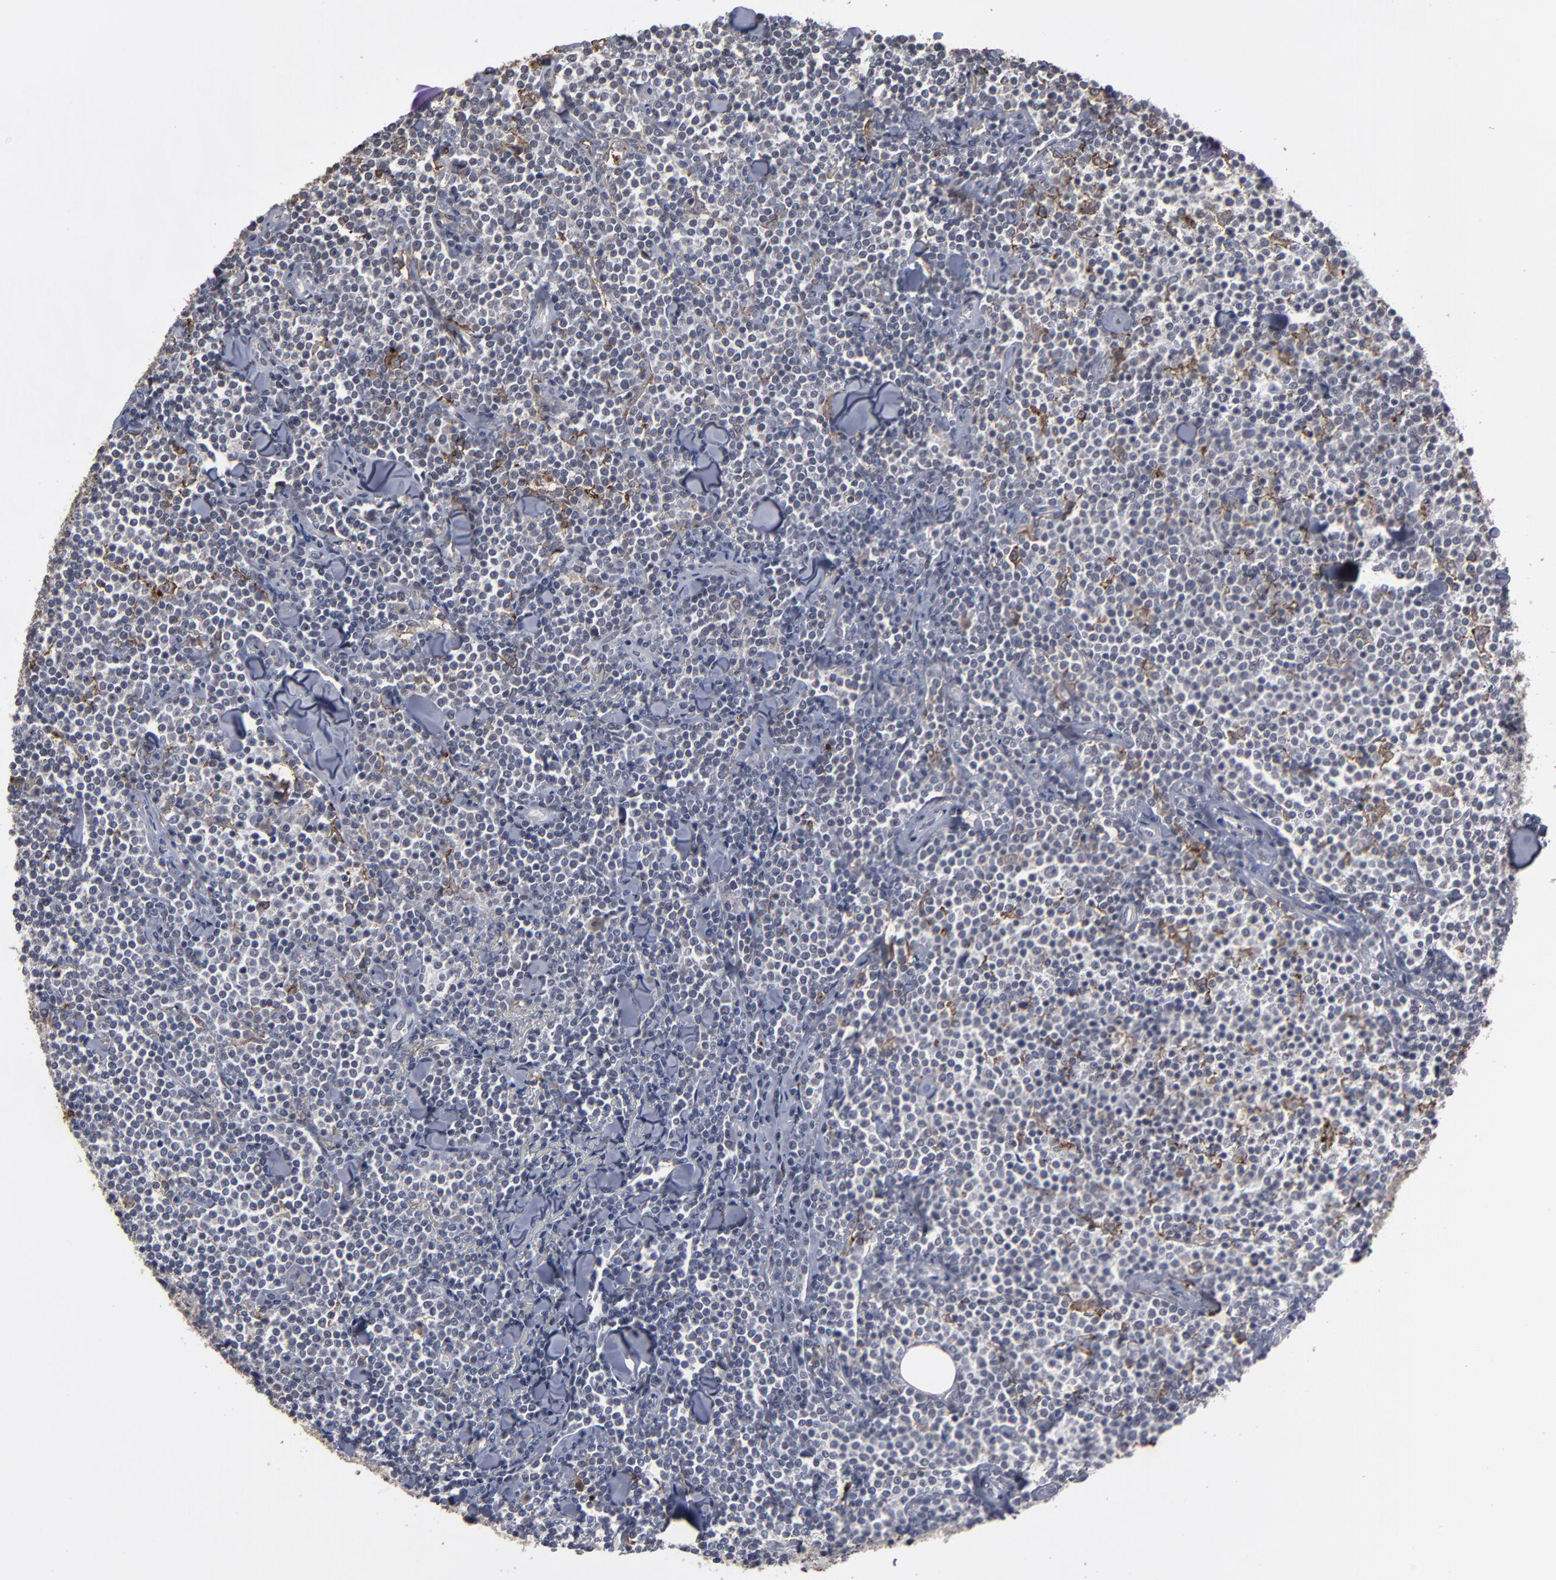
{"staining": {"intensity": "weak", "quantity": "<25%", "location": "cytoplasmic/membranous"}, "tissue": "lymphoma", "cell_type": "Tumor cells", "image_type": "cancer", "snomed": [{"axis": "morphology", "description": "Malignant lymphoma, non-Hodgkin's type, Low grade"}, {"axis": "topography", "description": "Soft tissue"}], "caption": "Immunohistochemistry micrograph of human malignant lymphoma, non-Hodgkin's type (low-grade) stained for a protein (brown), which shows no expression in tumor cells. (Immunohistochemistry (ihc), brightfield microscopy, high magnification).", "gene": "SLC22A17", "patient": {"sex": "male", "age": 92}}